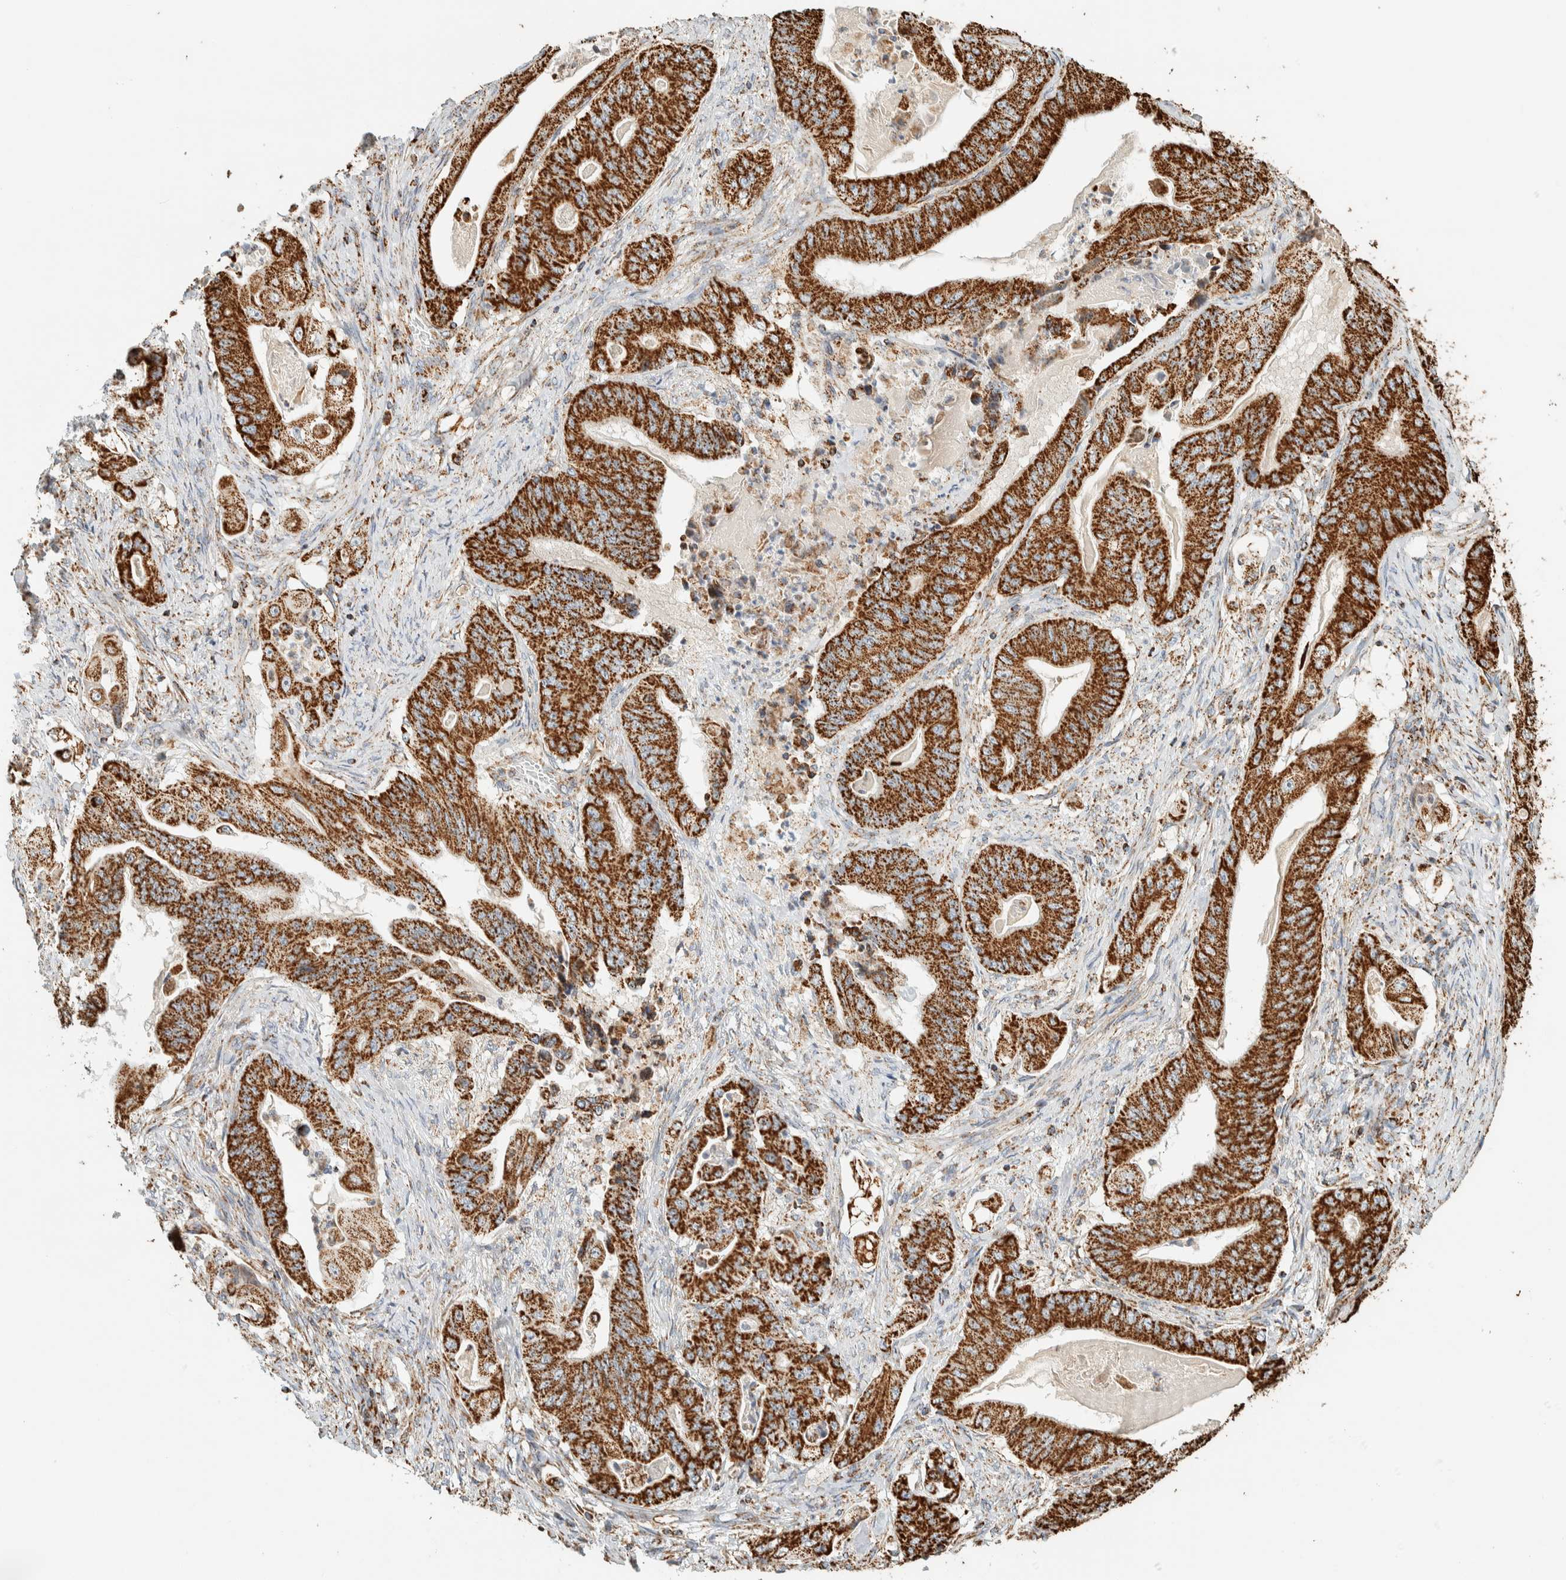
{"staining": {"intensity": "strong", "quantity": ">75%", "location": "cytoplasmic/membranous"}, "tissue": "stomach cancer", "cell_type": "Tumor cells", "image_type": "cancer", "snomed": [{"axis": "morphology", "description": "Adenocarcinoma, NOS"}, {"axis": "topography", "description": "Stomach"}], "caption": "IHC of human adenocarcinoma (stomach) demonstrates high levels of strong cytoplasmic/membranous expression in about >75% of tumor cells. The staining was performed using DAB to visualize the protein expression in brown, while the nuclei were stained in blue with hematoxylin (Magnification: 20x).", "gene": "ZNF454", "patient": {"sex": "female", "age": 73}}